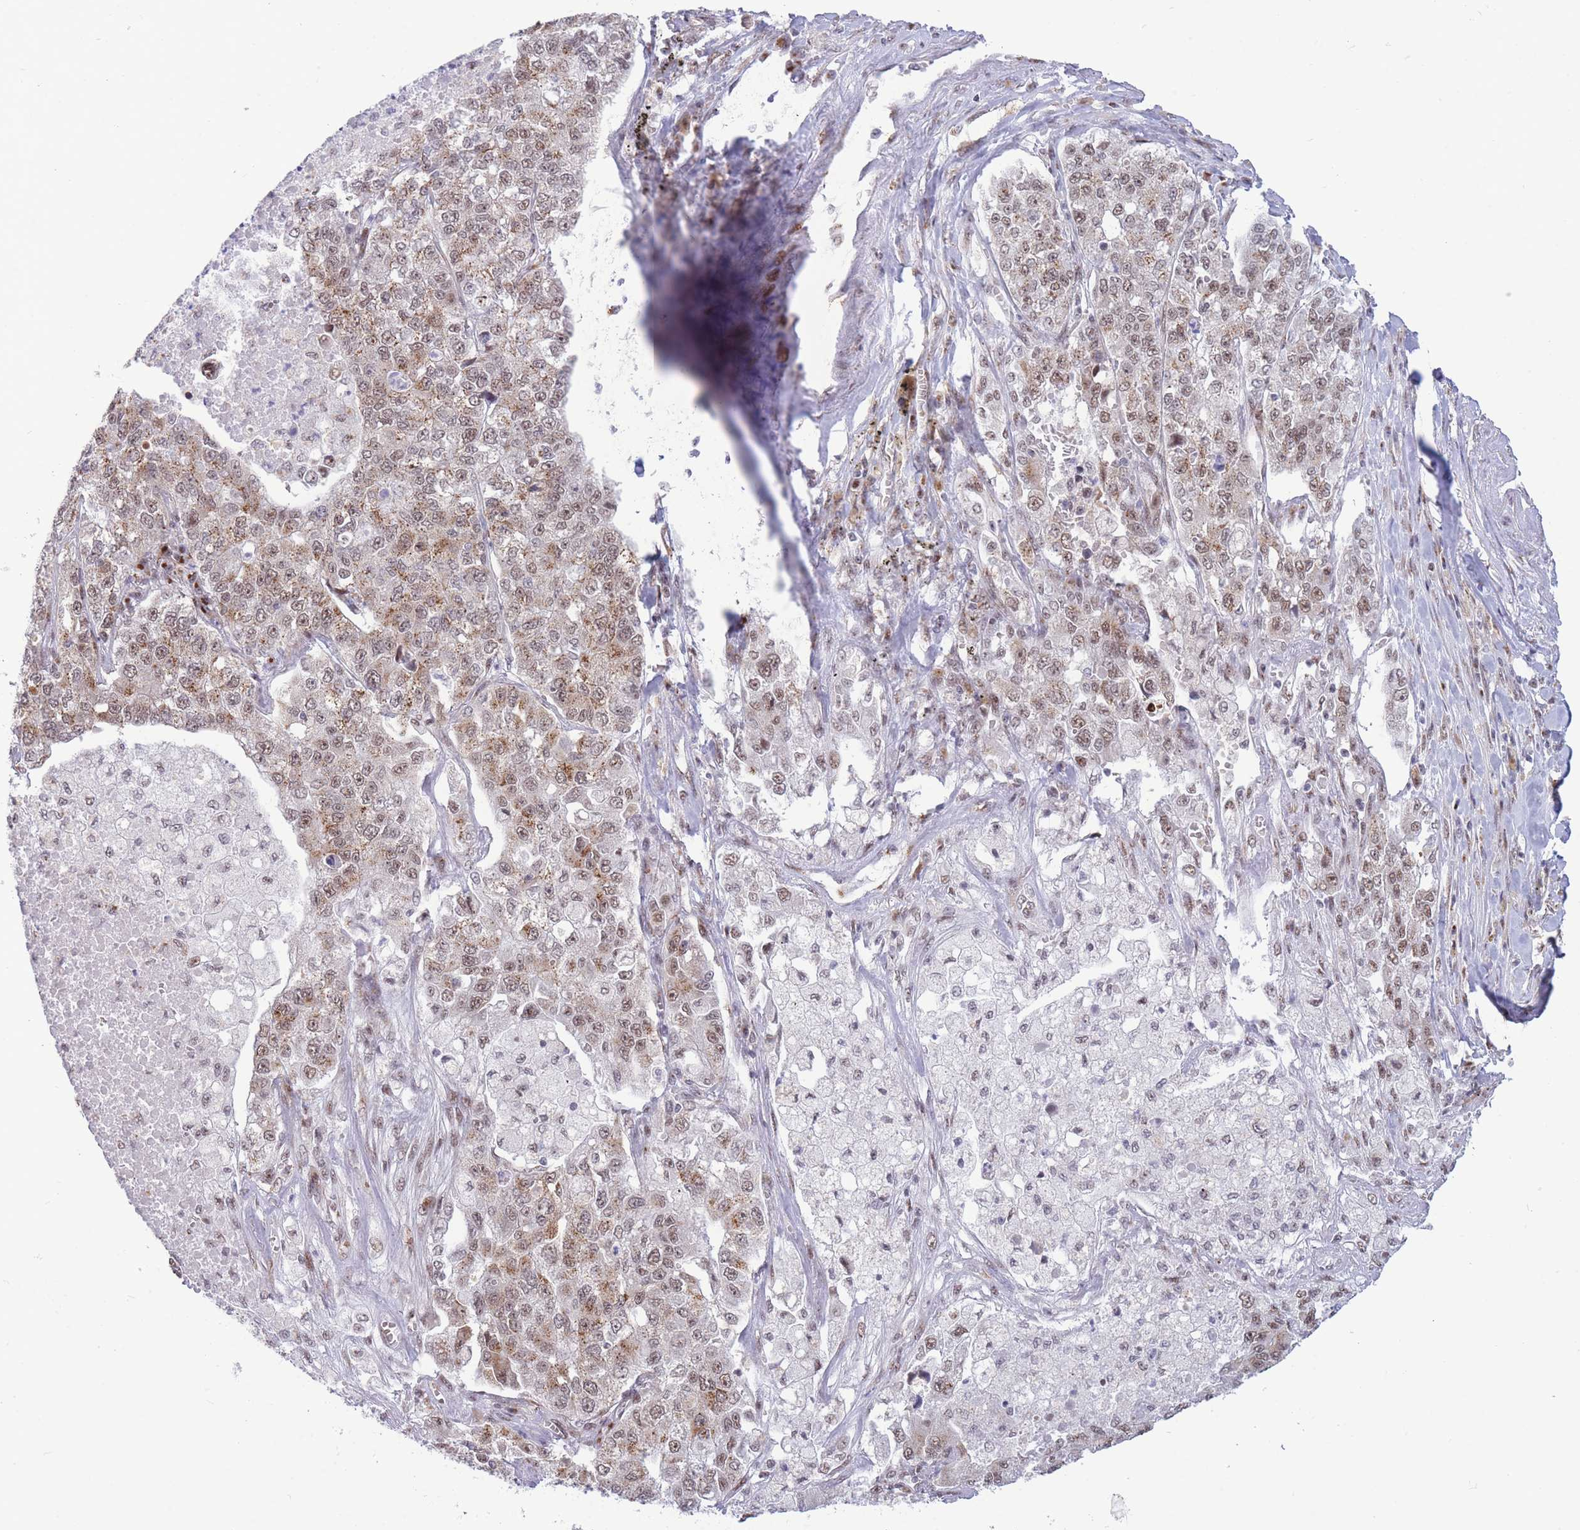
{"staining": {"intensity": "moderate", "quantity": ">75%", "location": "cytoplasmic/membranous,nuclear"}, "tissue": "lung cancer", "cell_type": "Tumor cells", "image_type": "cancer", "snomed": [{"axis": "morphology", "description": "Adenocarcinoma, NOS"}, {"axis": "topography", "description": "Lung"}], "caption": "A micrograph of human lung adenocarcinoma stained for a protein displays moderate cytoplasmic/membranous and nuclear brown staining in tumor cells. (DAB (3,3'-diaminobenzidine) = brown stain, brightfield microscopy at high magnification).", "gene": "INO80C", "patient": {"sex": "male", "age": 49}}